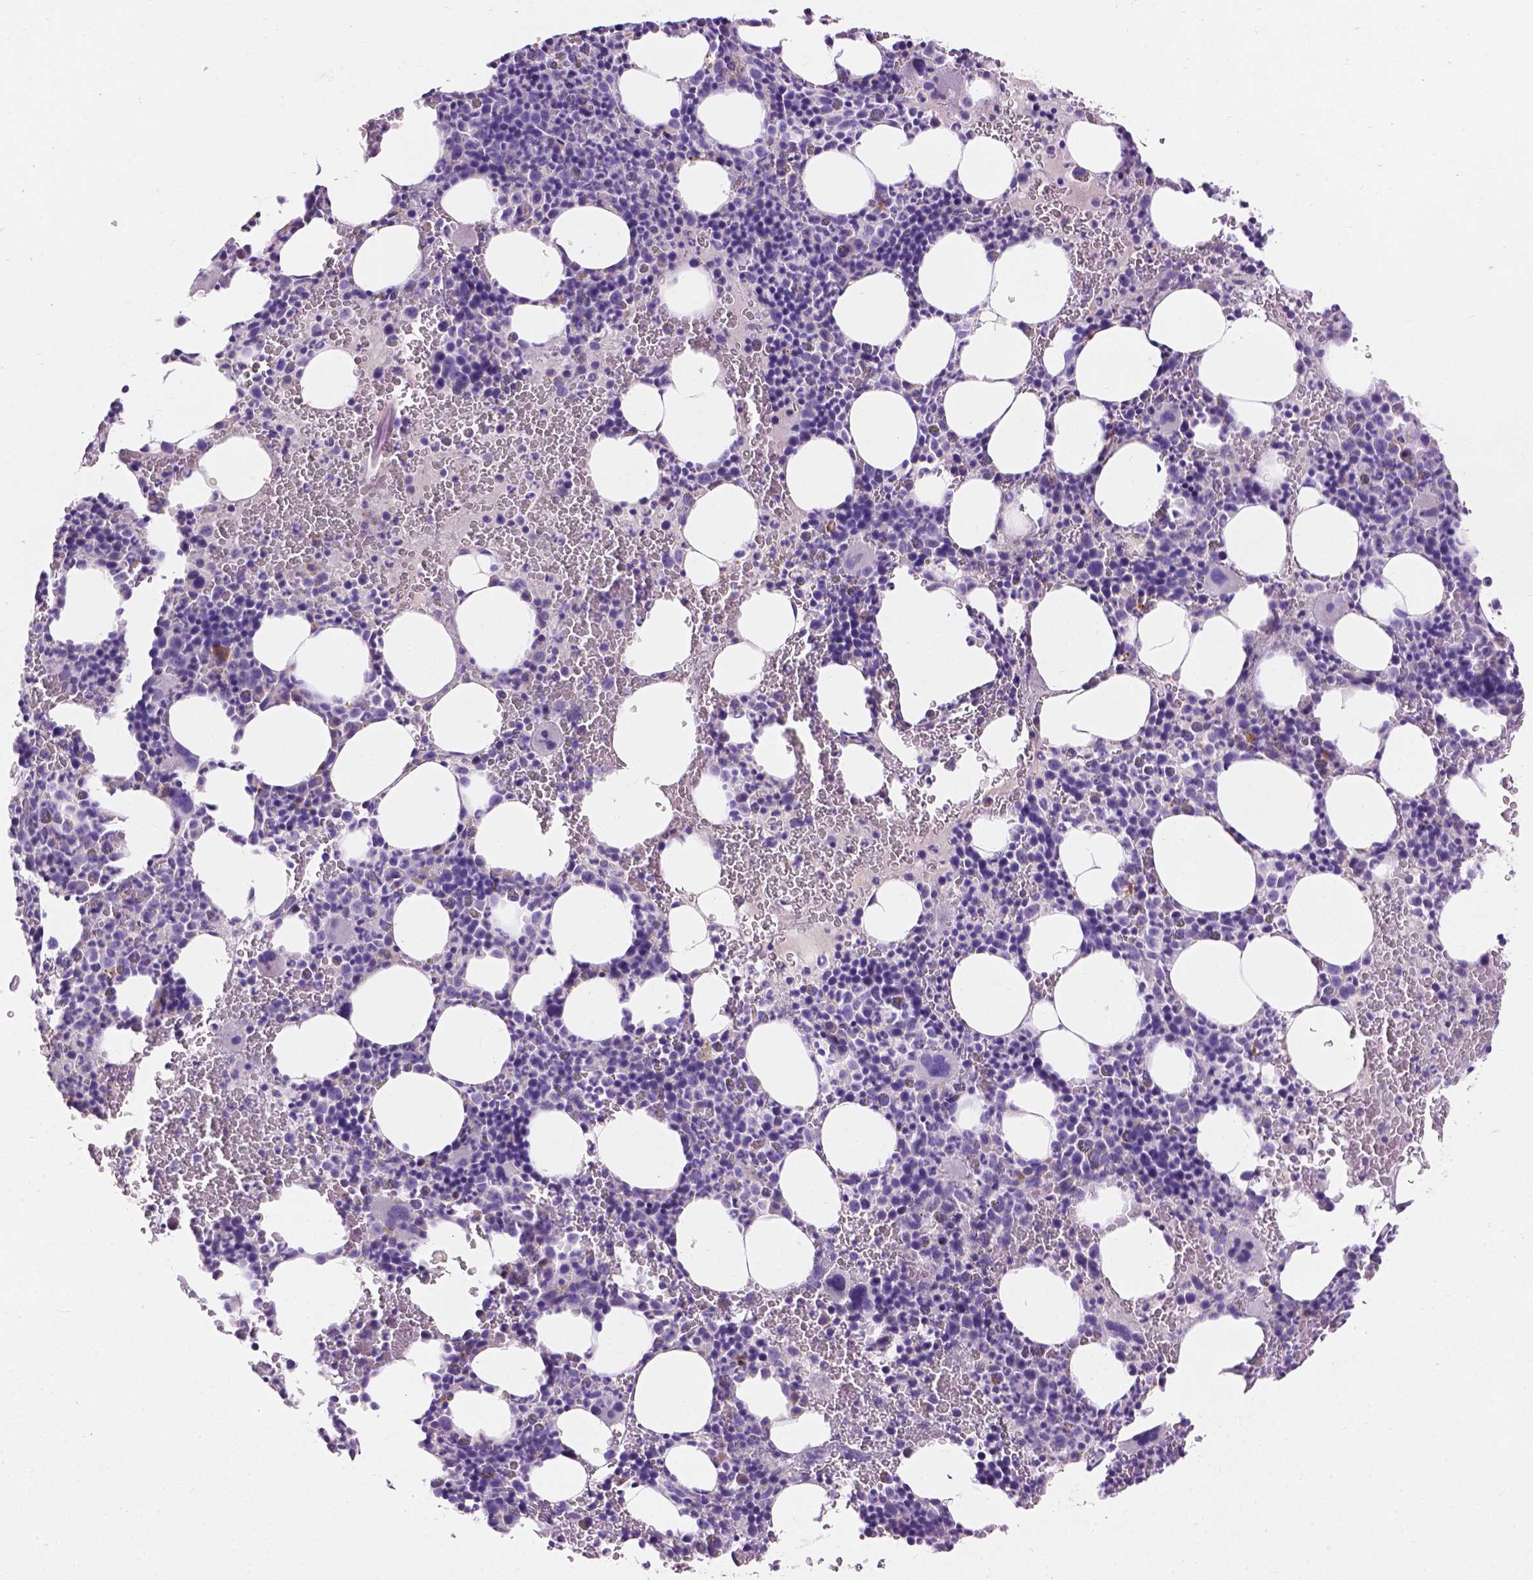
{"staining": {"intensity": "negative", "quantity": "none", "location": "none"}, "tissue": "bone marrow", "cell_type": "Hematopoietic cells", "image_type": "normal", "snomed": [{"axis": "morphology", "description": "Normal tissue, NOS"}, {"axis": "topography", "description": "Bone marrow"}], "caption": "Hematopoietic cells show no significant expression in normal bone marrow. Brightfield microscopy of immunohistochemistry stained with DAB (3,3'-diaminobenzidine) (brown) and hematoxylin (blue), captured at high magnification.", "gene": "NOXO1", "patient": {"sex": "male", "age": 63}}